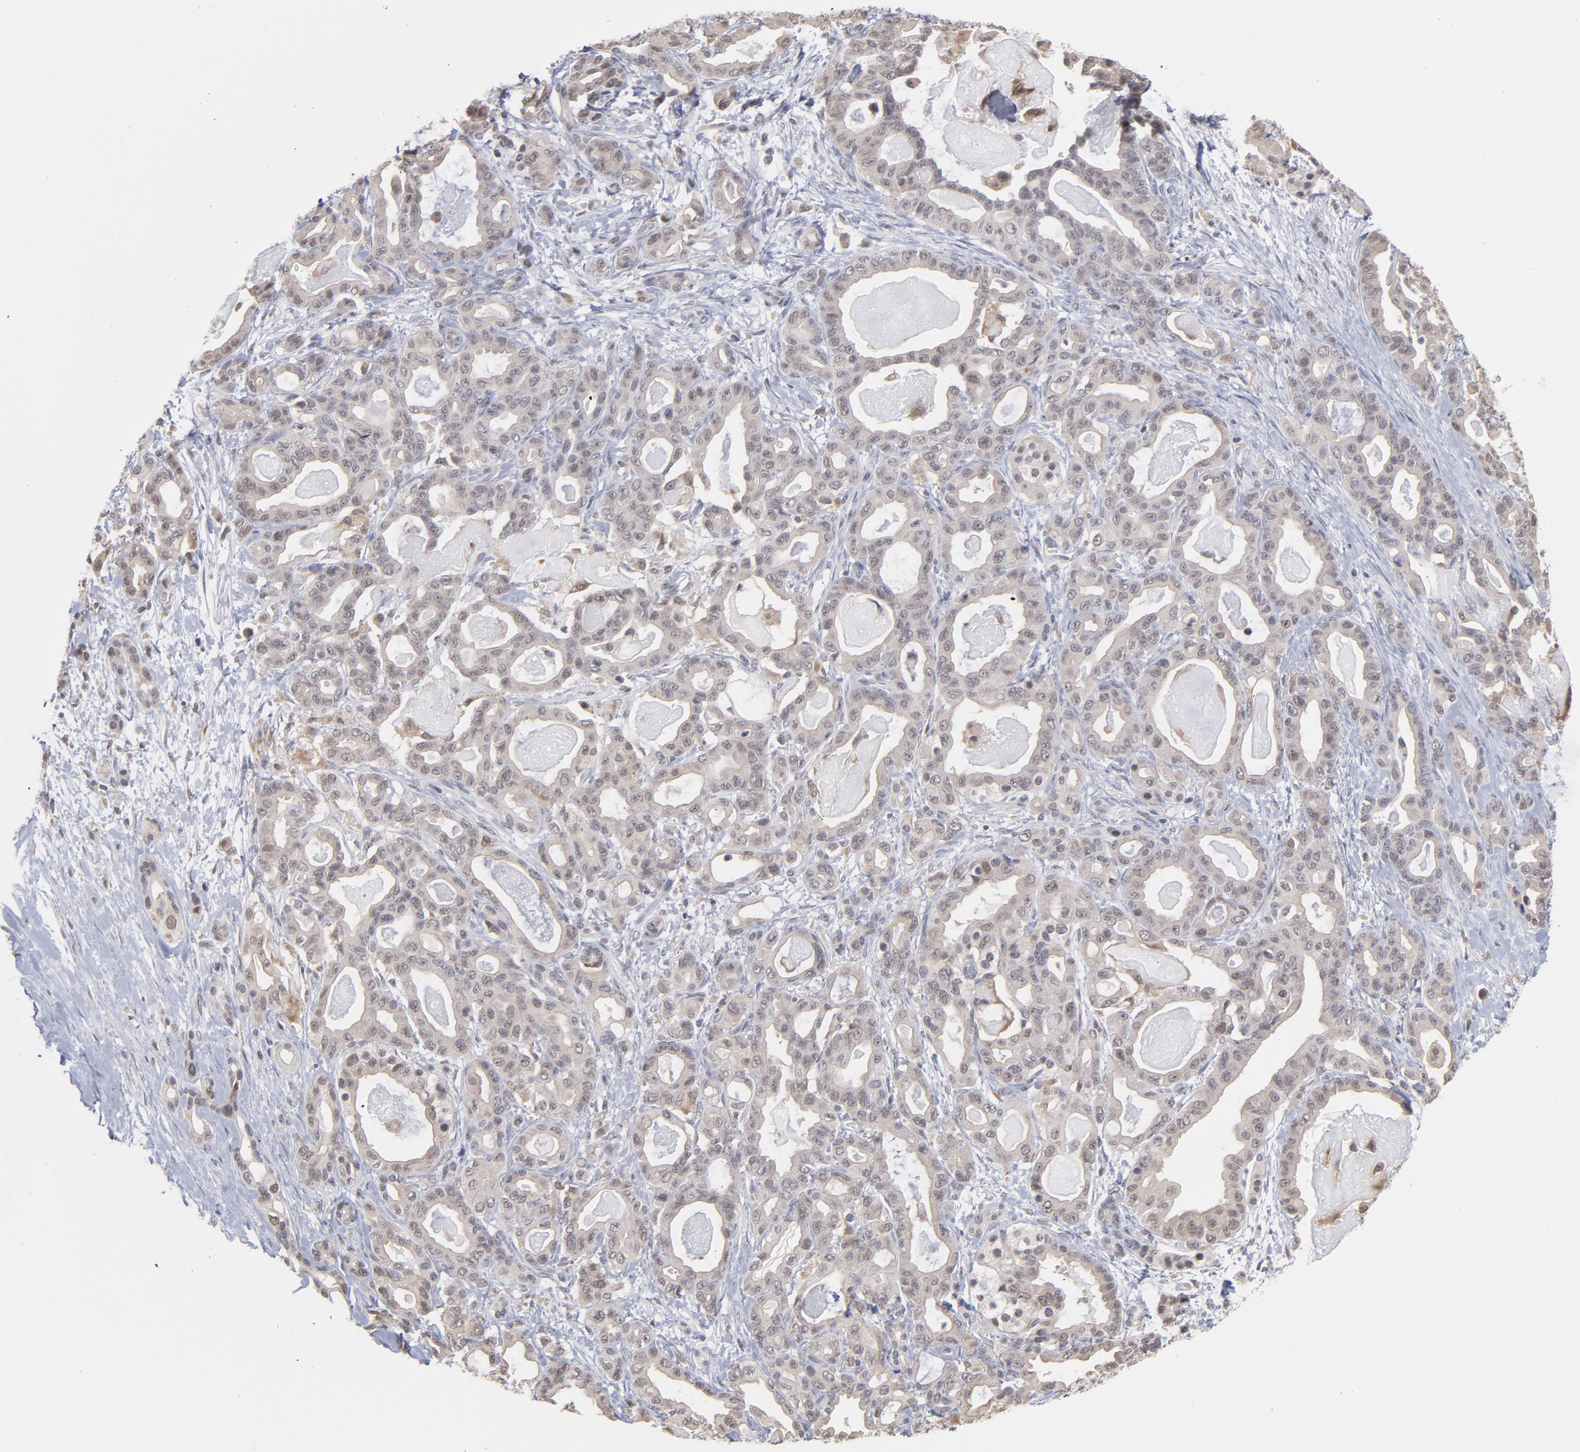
{"staining": {"intensity": "negative", "quantity": "none", "location": "none"}, "tissue": "pancreatic cancer", "cell_type": "Tumor cells", "image_type": "cancer", "snomed": [{"axis": "morphology", "description": "Adenocarcinoma, NOS"}, {"axis": "topography", "description": "Pancreas"}], "caption": "Pancreatic adenocarcinoma was stained to show a protein in brown. There is no significant expression in tumor cells.", "gene": "OAS1", "patient": {"sex": "male", "age": 63}}